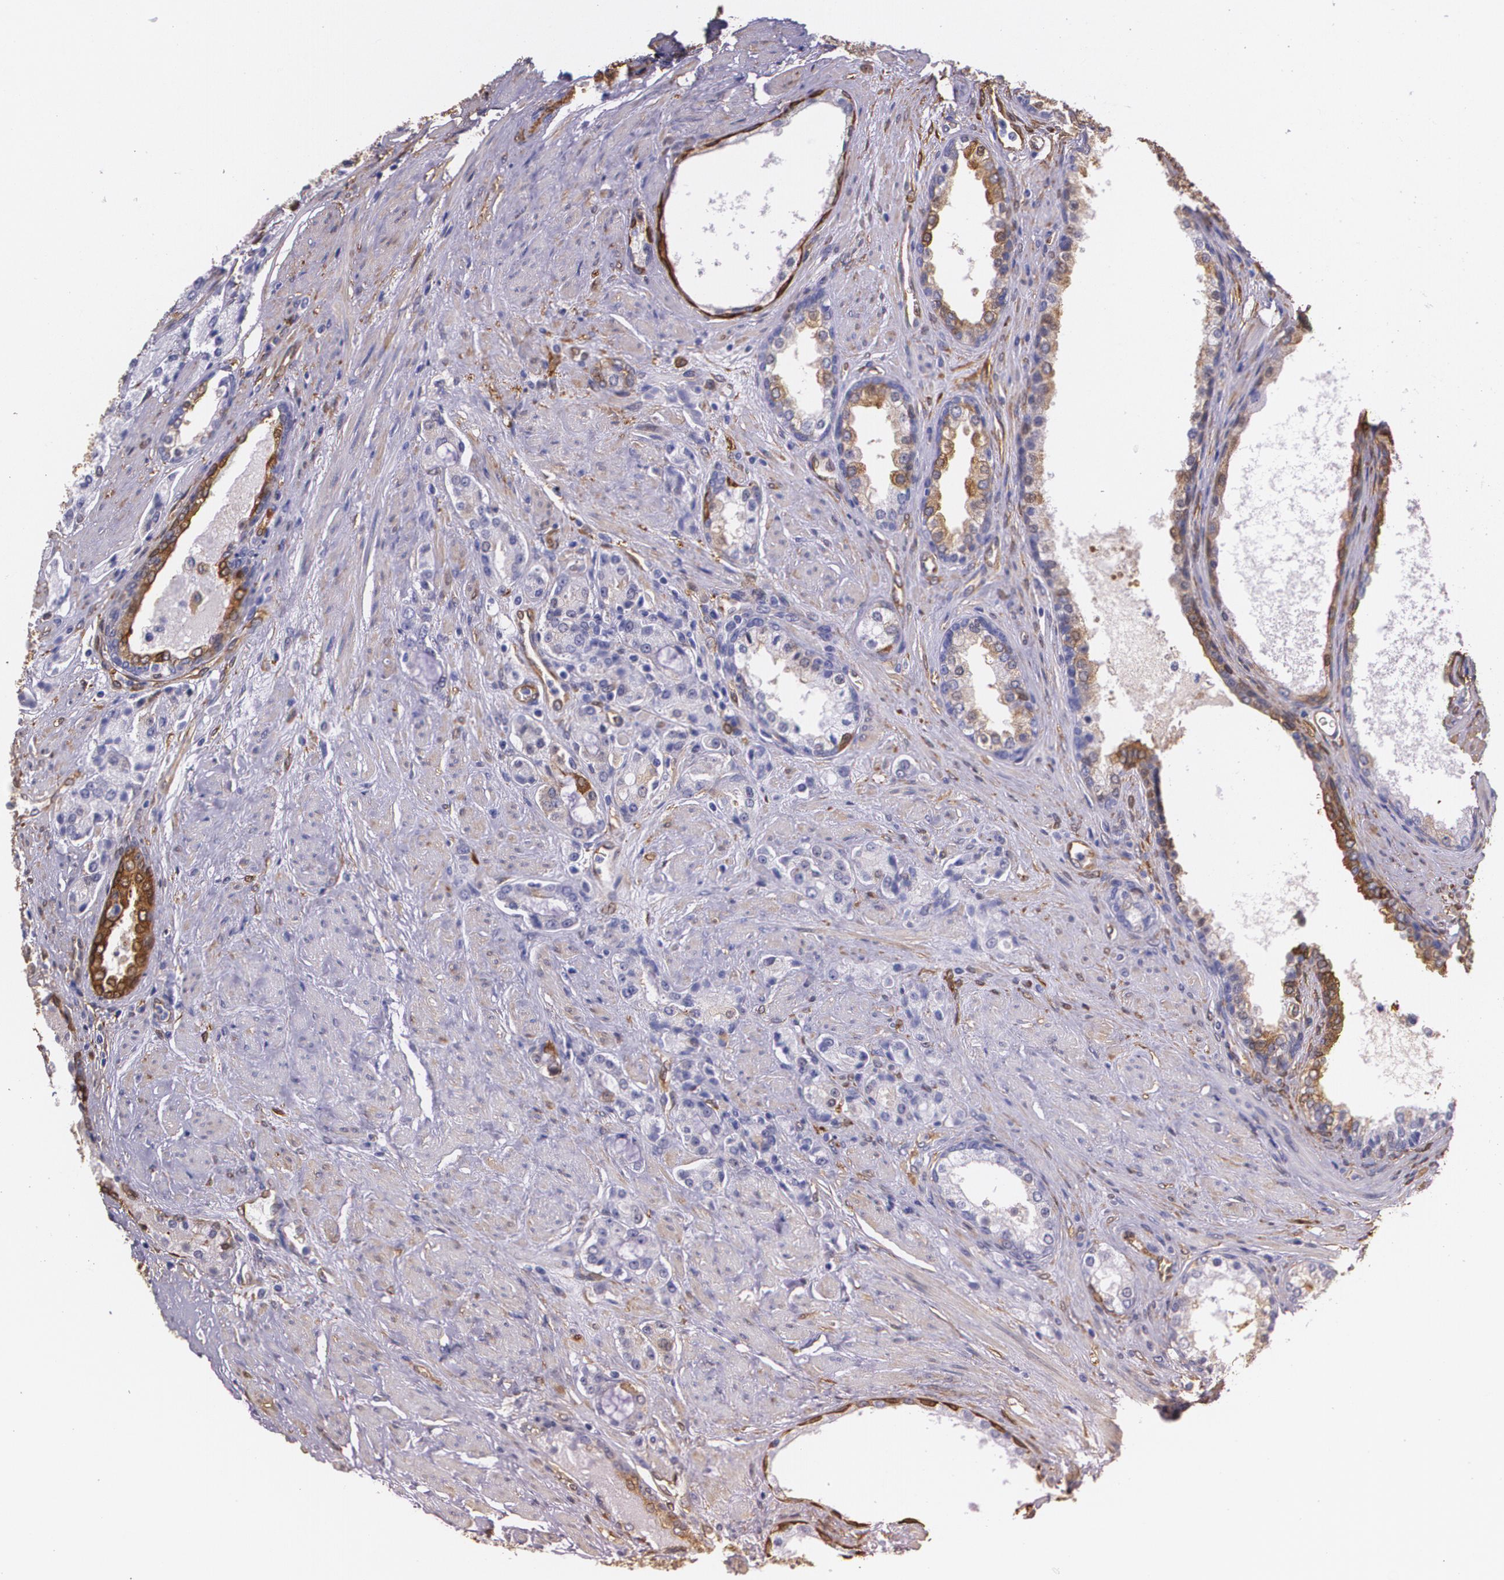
{"staining": {"intensity": "weak", "quantity": "<25%", "location": "cytoplasmic/membranous"}, "tissue": "prostate cancer", "cell_type": "Tumor cells", "image_type": "cancer", "snomed": [{"axis": "morphology", "description": "Adenocarcinoma, Medium grade"}, {"axis": "topography", "description": "Prostate"}], "caption": "Image shows no significant protein positivity in tumor cells of prostate cancer.", "gene": "MMP2", "patient": {"sex": "male", "age": 72}}